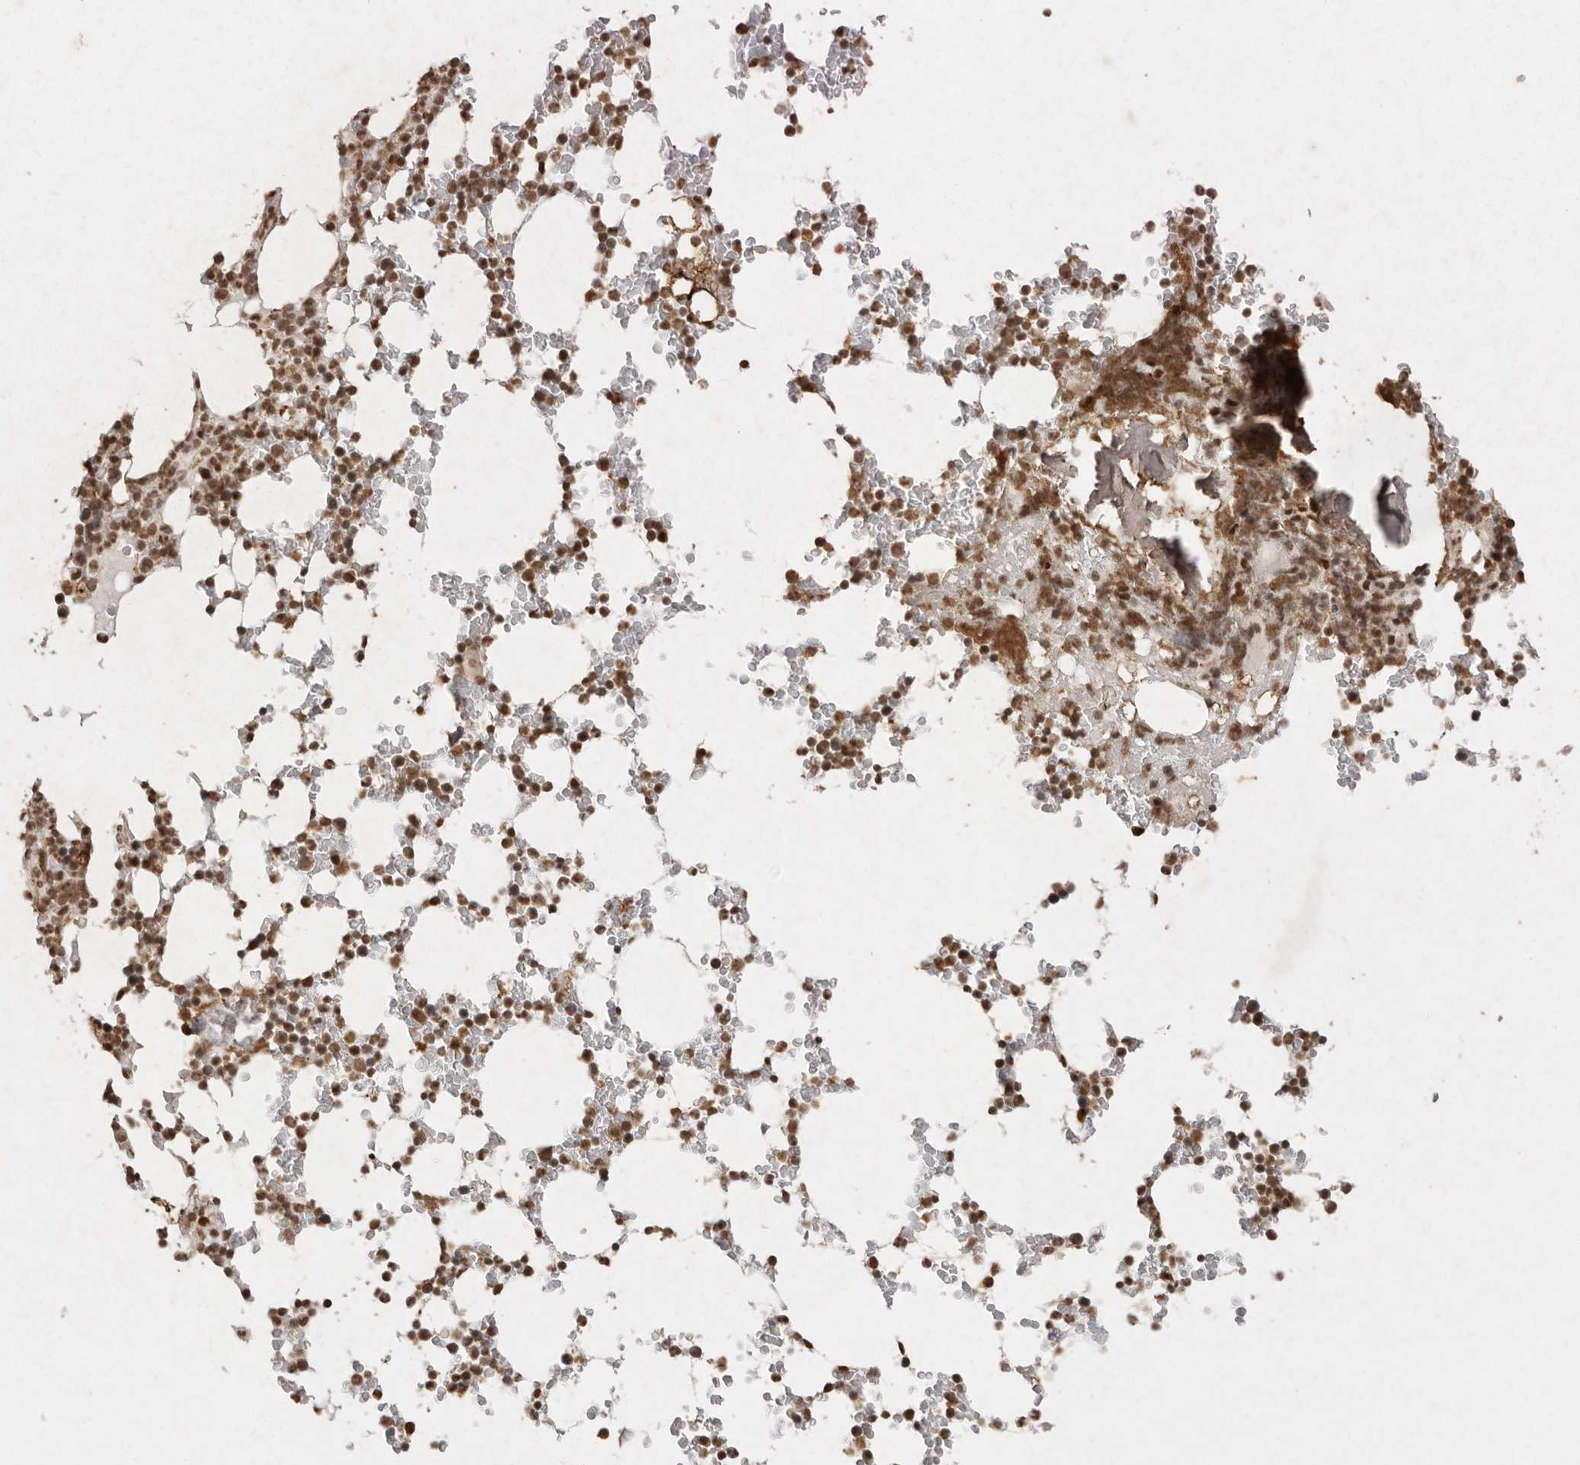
{"staining": {"intensity": "moderate", "quantity": "25%-75%", "location": "cytoplasmic/membranous,nuclear"}, "tissue": "bone marrow", "cell_type": "Hematopoietic cells", "image_type": "normal", "snomed": [{"axis": "morphology", "description": "Normal tissue, NOS"}, {"axis": "topography", "description": "Bone marrow"}], "caption": "Bone marrow stained with DAB (3,3'-diaminobenzidine) immunohistochemistry (IHC) displays medium levels of moderate cytoplasmic/membranous,nuclear staining in about 25%-75% of hematopoietic cells. The staining is performed using DAB brown chromogen to label protein expression. The nuclei are counter-stained blue using hematoxylin.", "gene": "NKX3", "patient": {"sex": "male", "age": 58}}